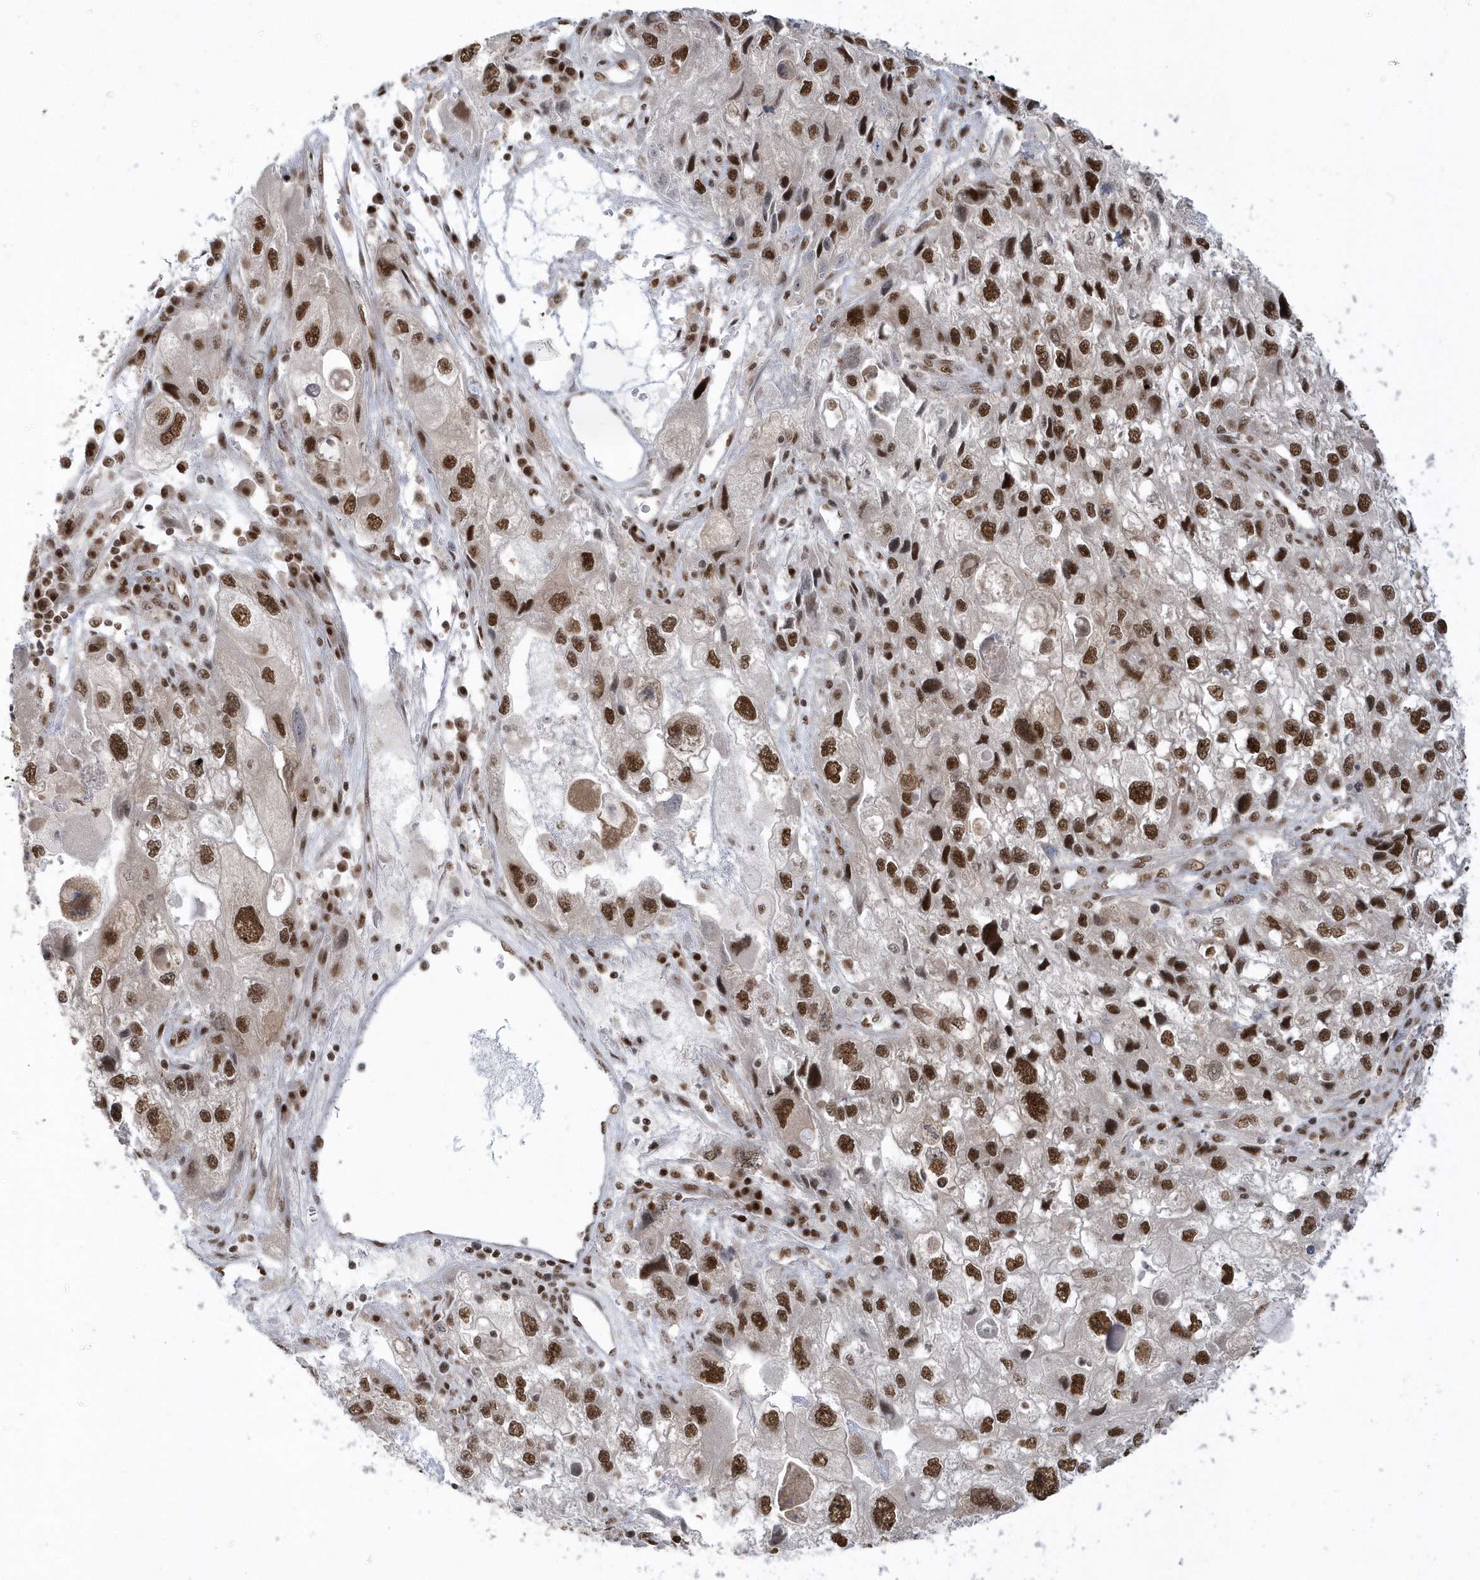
{"staining": {"intensity": "strong", "quantity": ">75%", "location": "nuclear"}, "tissue": "endometrial cancer", "cell_type": "Tumor cells", "image_type": "cancer", "snomed": [{"axis": "morphology", "description": "Adenocarcinoma, NOS"}, {"axis": "topography", "description": "Endometrium"}], "caption": "The immunohistochemical stain shows strong nuclear expression in tumor cells of endometrial adenocarcinoma tissue.", "gene": "SEPHS1", "patient": {"sex": "female", "age": 49}}